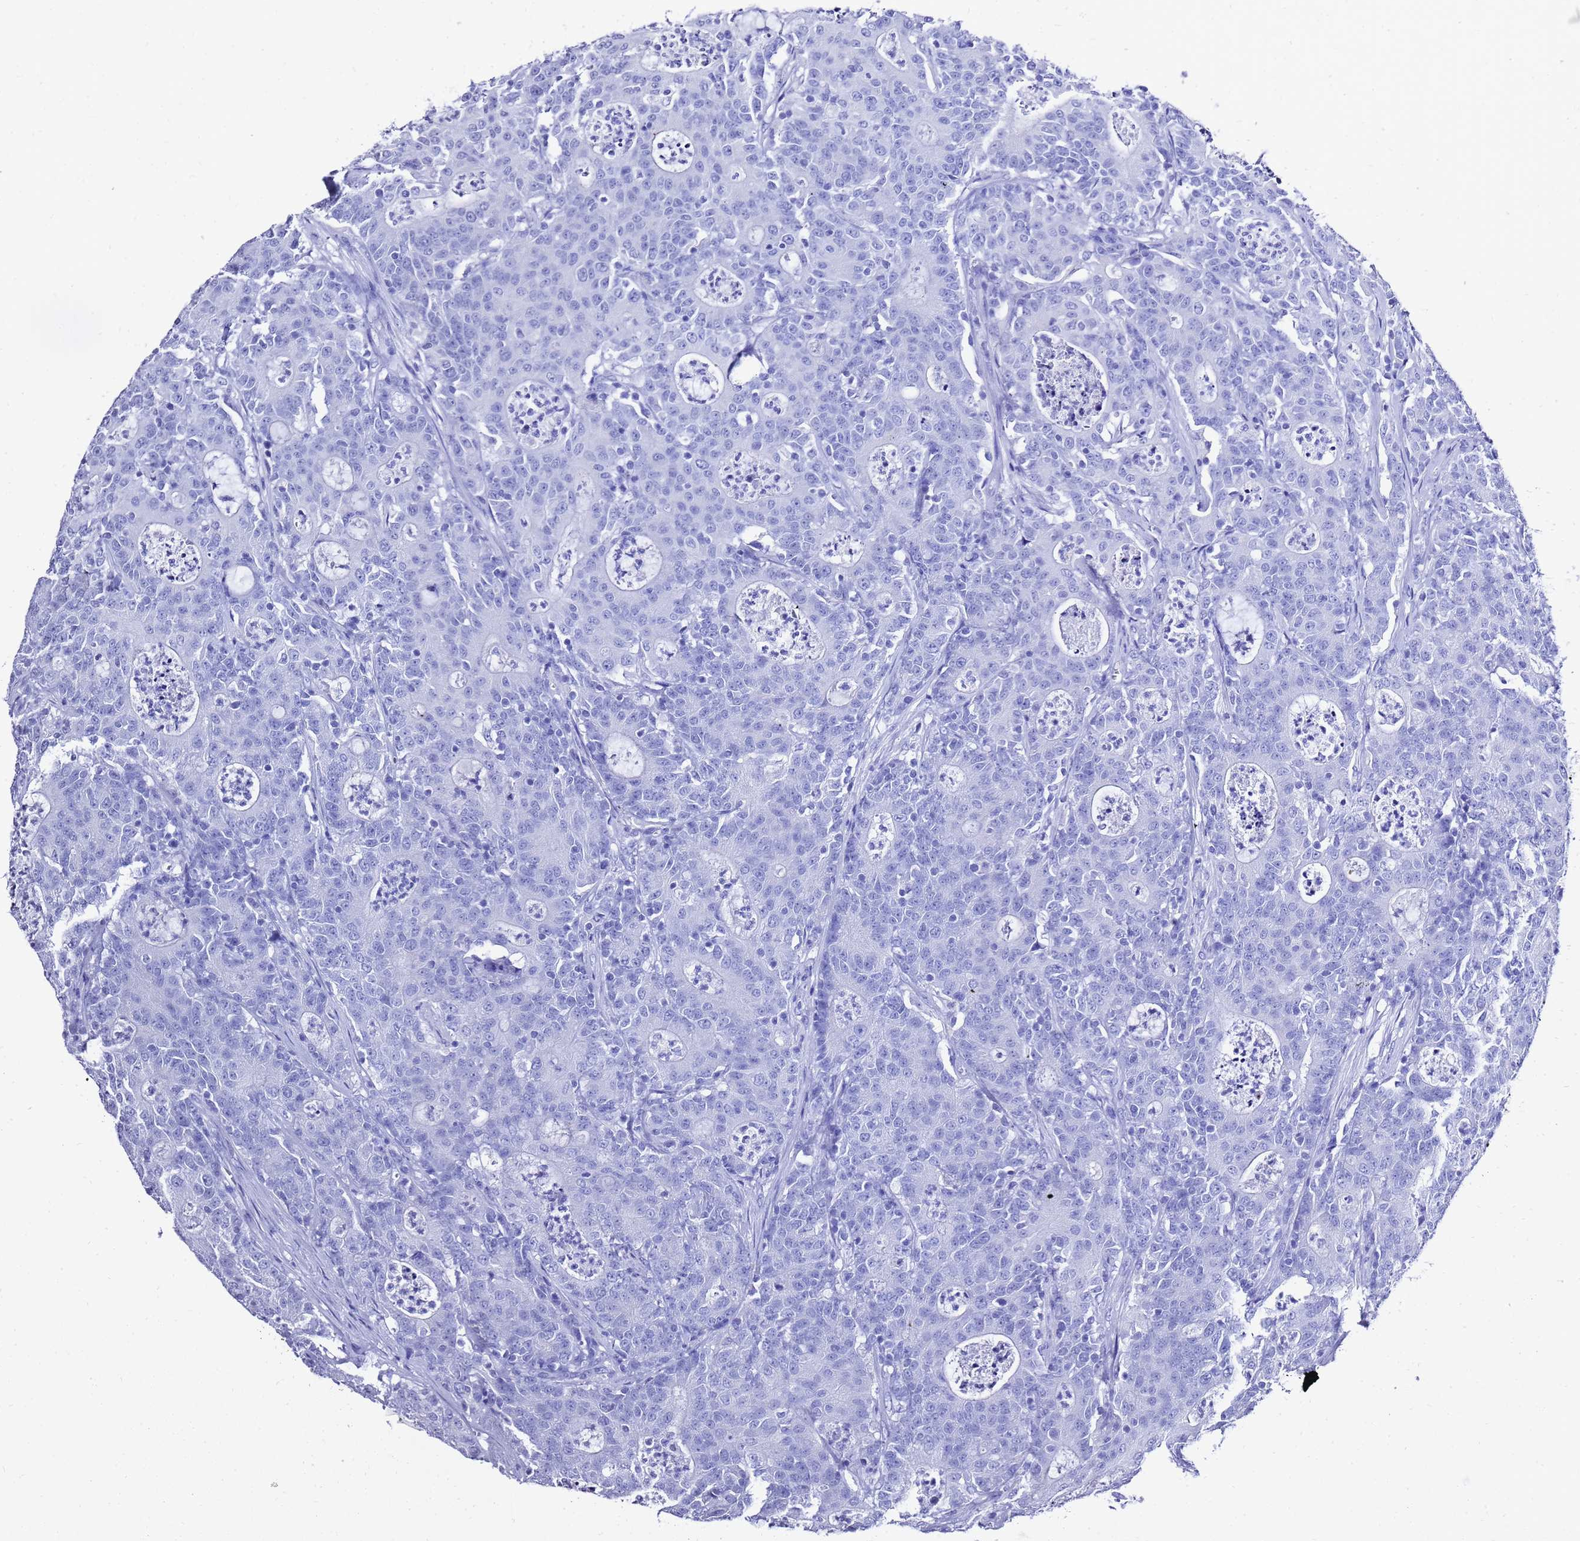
{"staining": {"intensity": "negative", "quantity": "none", "location": "none"}, "tissue": "colorectal cancer", "cell_type": "Tumor cells", "image_type": "cancer", "snomed": [{"axis": "morphology", "description": "Adenocarcinoma, NOS"}, {"axis": "topography", "description": "Colon"}], "caption": "This is an IHC micrograph of colorectal cancer. There is no expression in tumor cells.", "gene": "LIPF", "patient": {"sex": "male", "age": 83}}